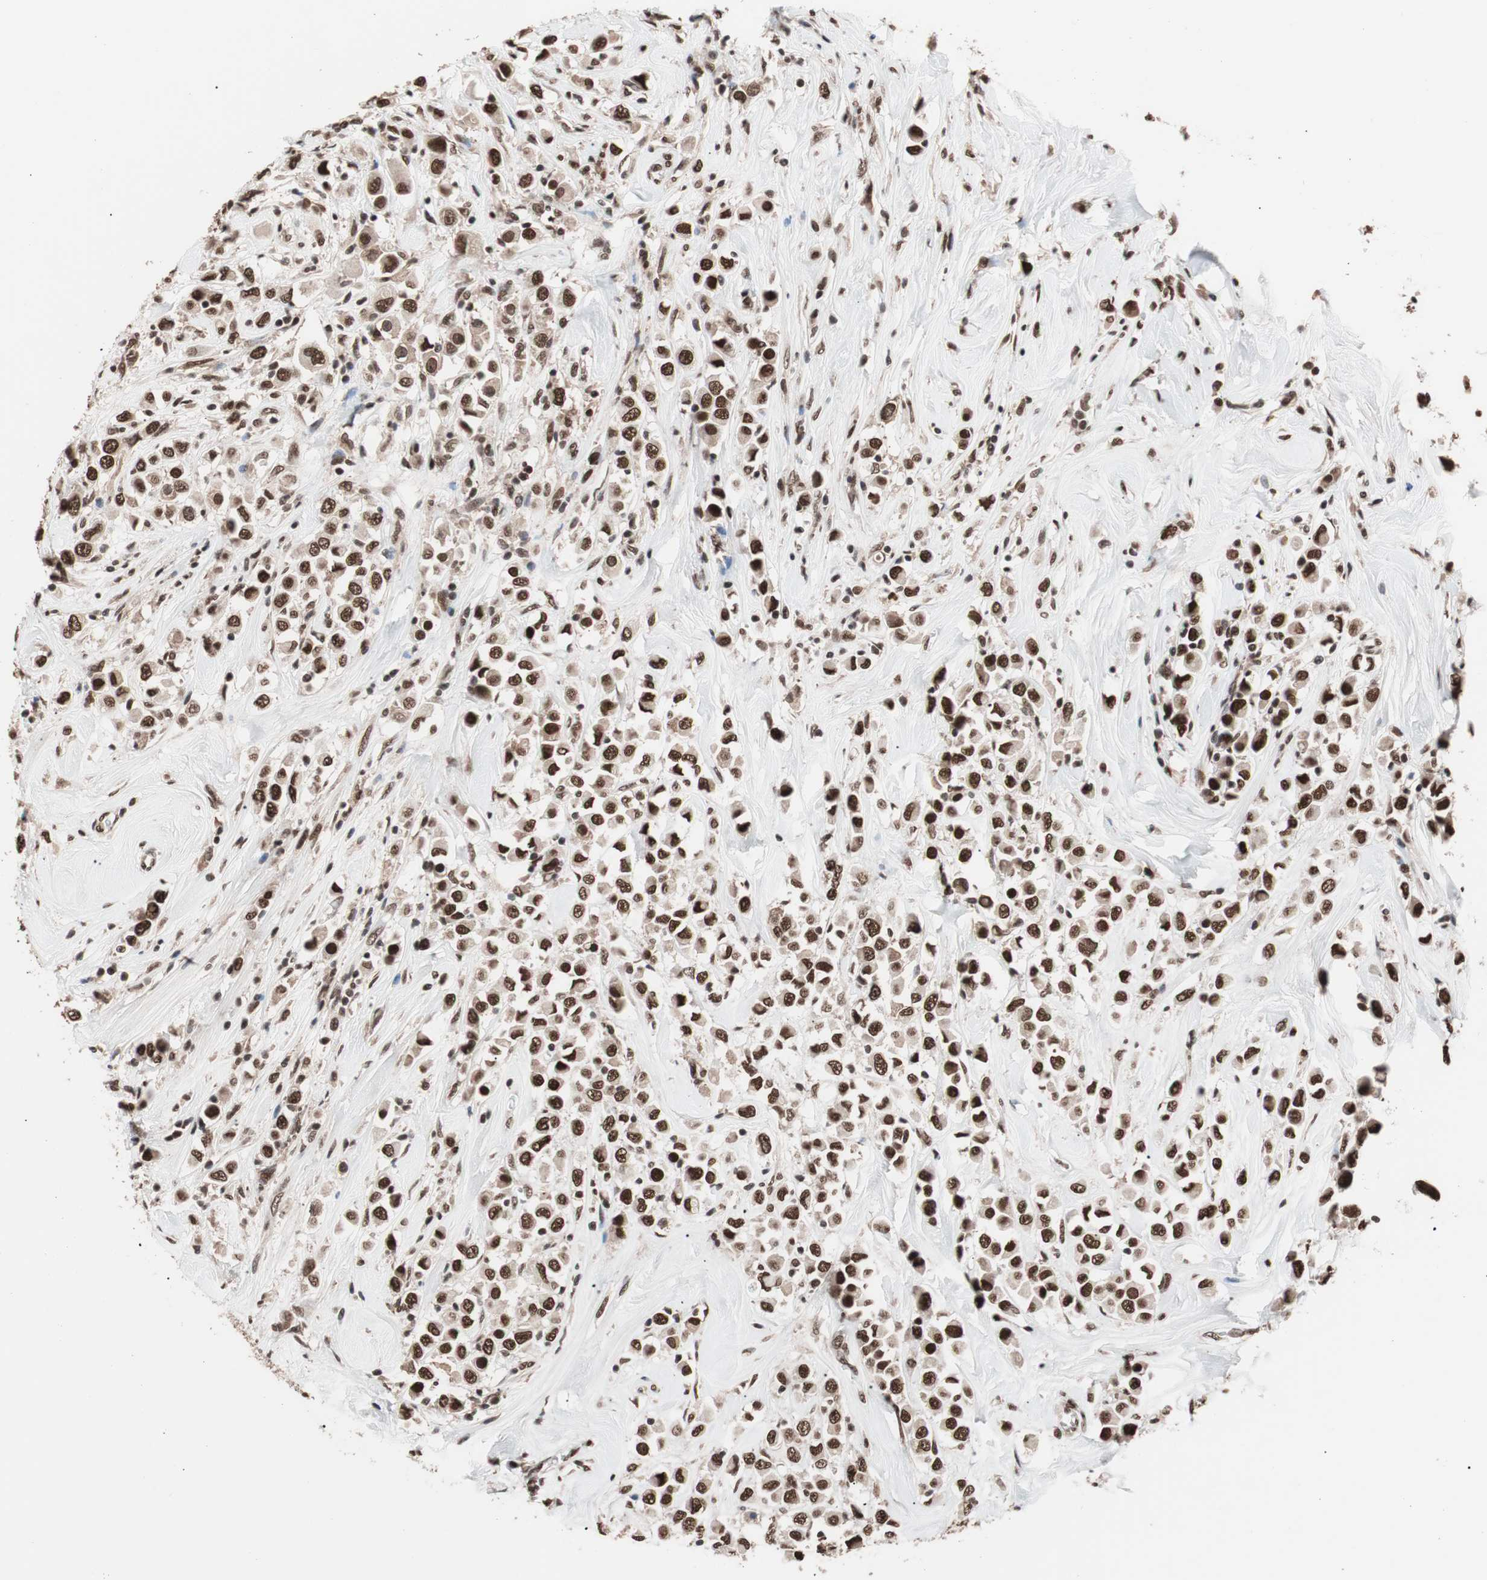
{"staining": {"intensity": "strong", "quantity": ">75%", "location": "nuclear"}, "tissue": "breast cancer", "cell_type": "Tumor cells", "image_type": "cancer", "snomed": [{"axis": "morphology", "description": "Duct carcinoma"}, {"axis": "topography", "description": "Breast"}], "caption": "Tumor cells exhibit high levels of strong nuclear positivity in about >75% of cells in human breast cancer. Immunohistochemistry stains the protein of interest in brown and the nuclei are stained blue.", "gene": "CHAMP1", "patient": {"sex": "female", "age": 61}}